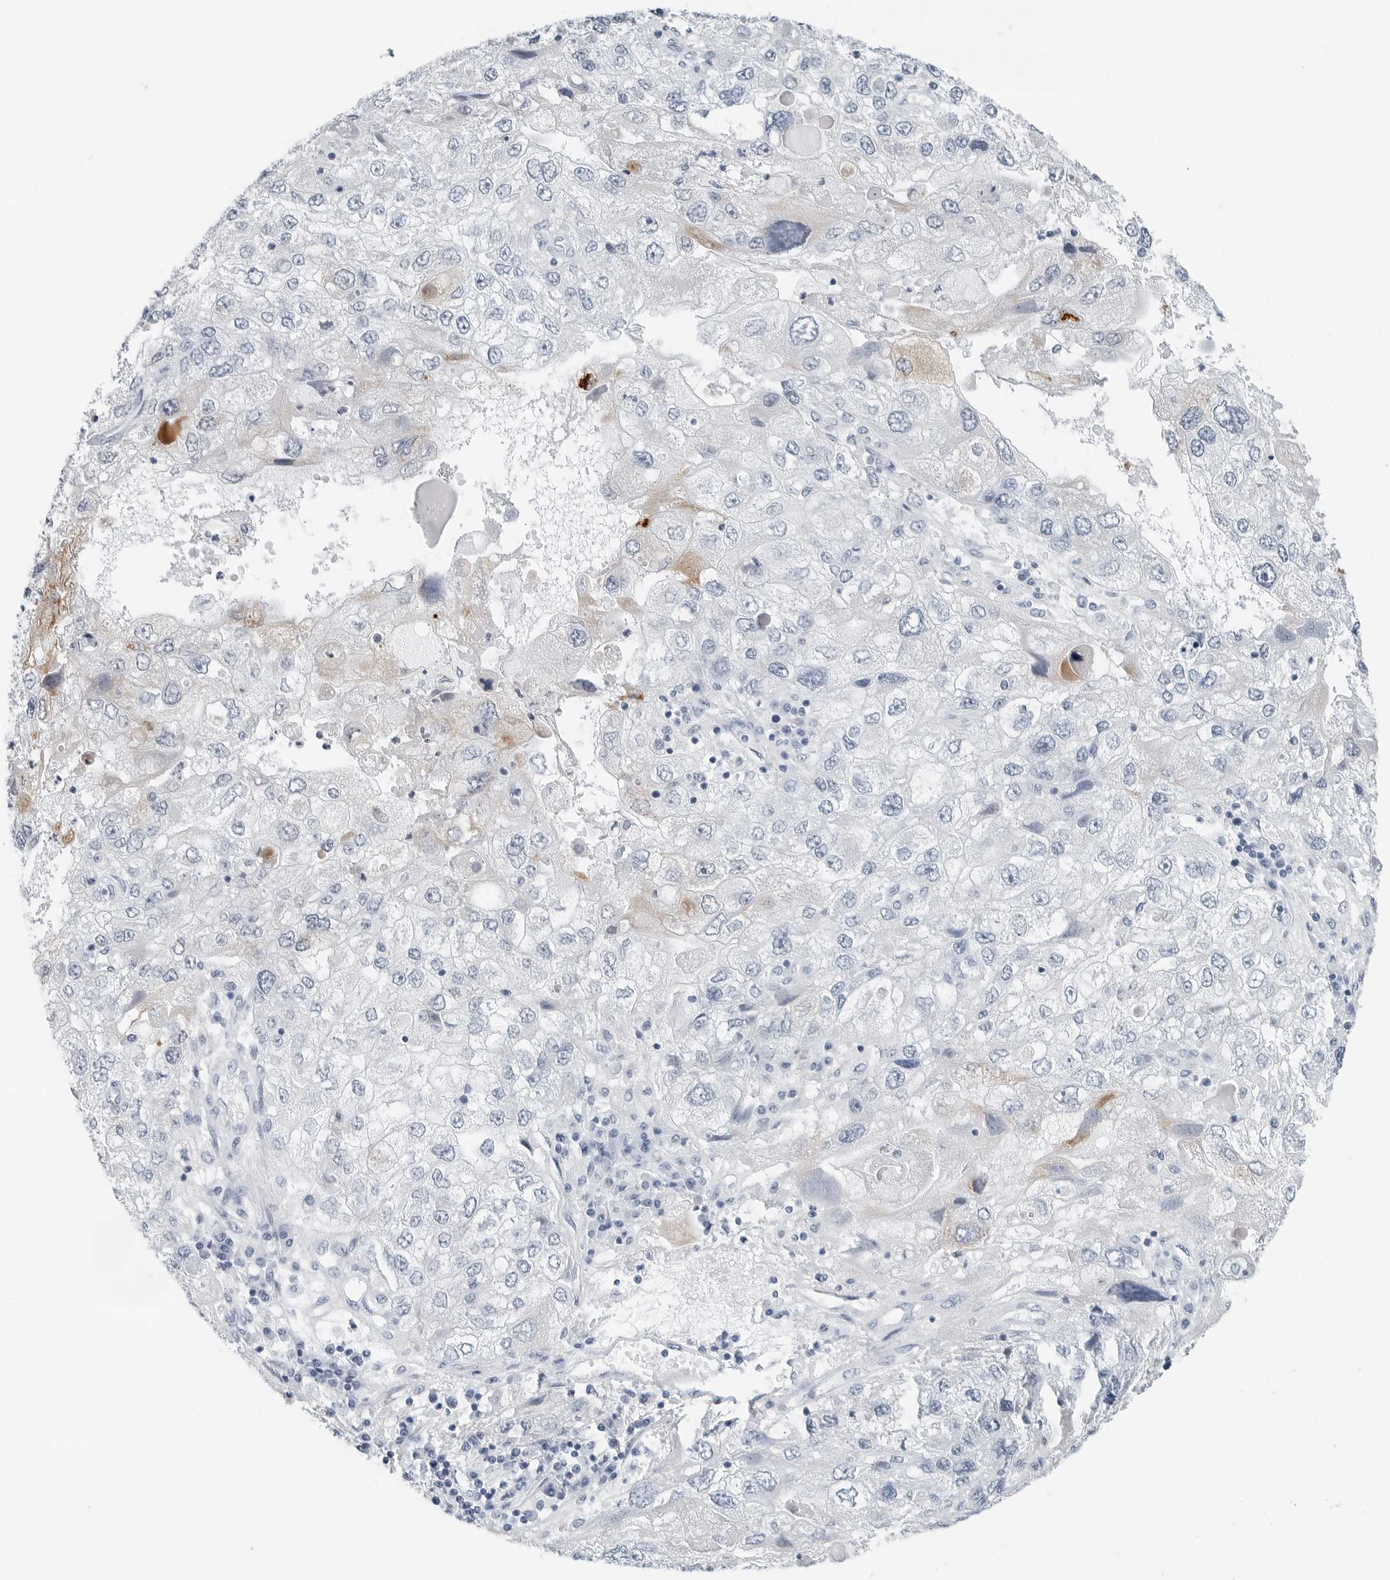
{"staining": {"intensity": "moderate", "quantity": "<25%", "location": "cytoplasmic/membranous"}, "tissue": "endometrial cancer", "cell_type": "Tumor cells", "image_type": "cancer", "snomed": [{"axis": "morphology", "description": "Adenocarcinoma, NOS"}, {"axis": "topography", "description": "Endometrium"}], "caption": "IHC staining of endometrial cancer (adenocarcinoma), which exhibits low levels of moderate cytoplasmic/membranous positivity in approximately <25% of tumor cells indicating moderate cytoplasmic/membranous protein expression. The staining was performed using DAB (3,3'-diaminobenzidine) (brown) for protein detection and nuclei were counterstained in hematoxylin (blue).", "gene": "SLPI", "patient": {"sex": "female", "age": 49}}